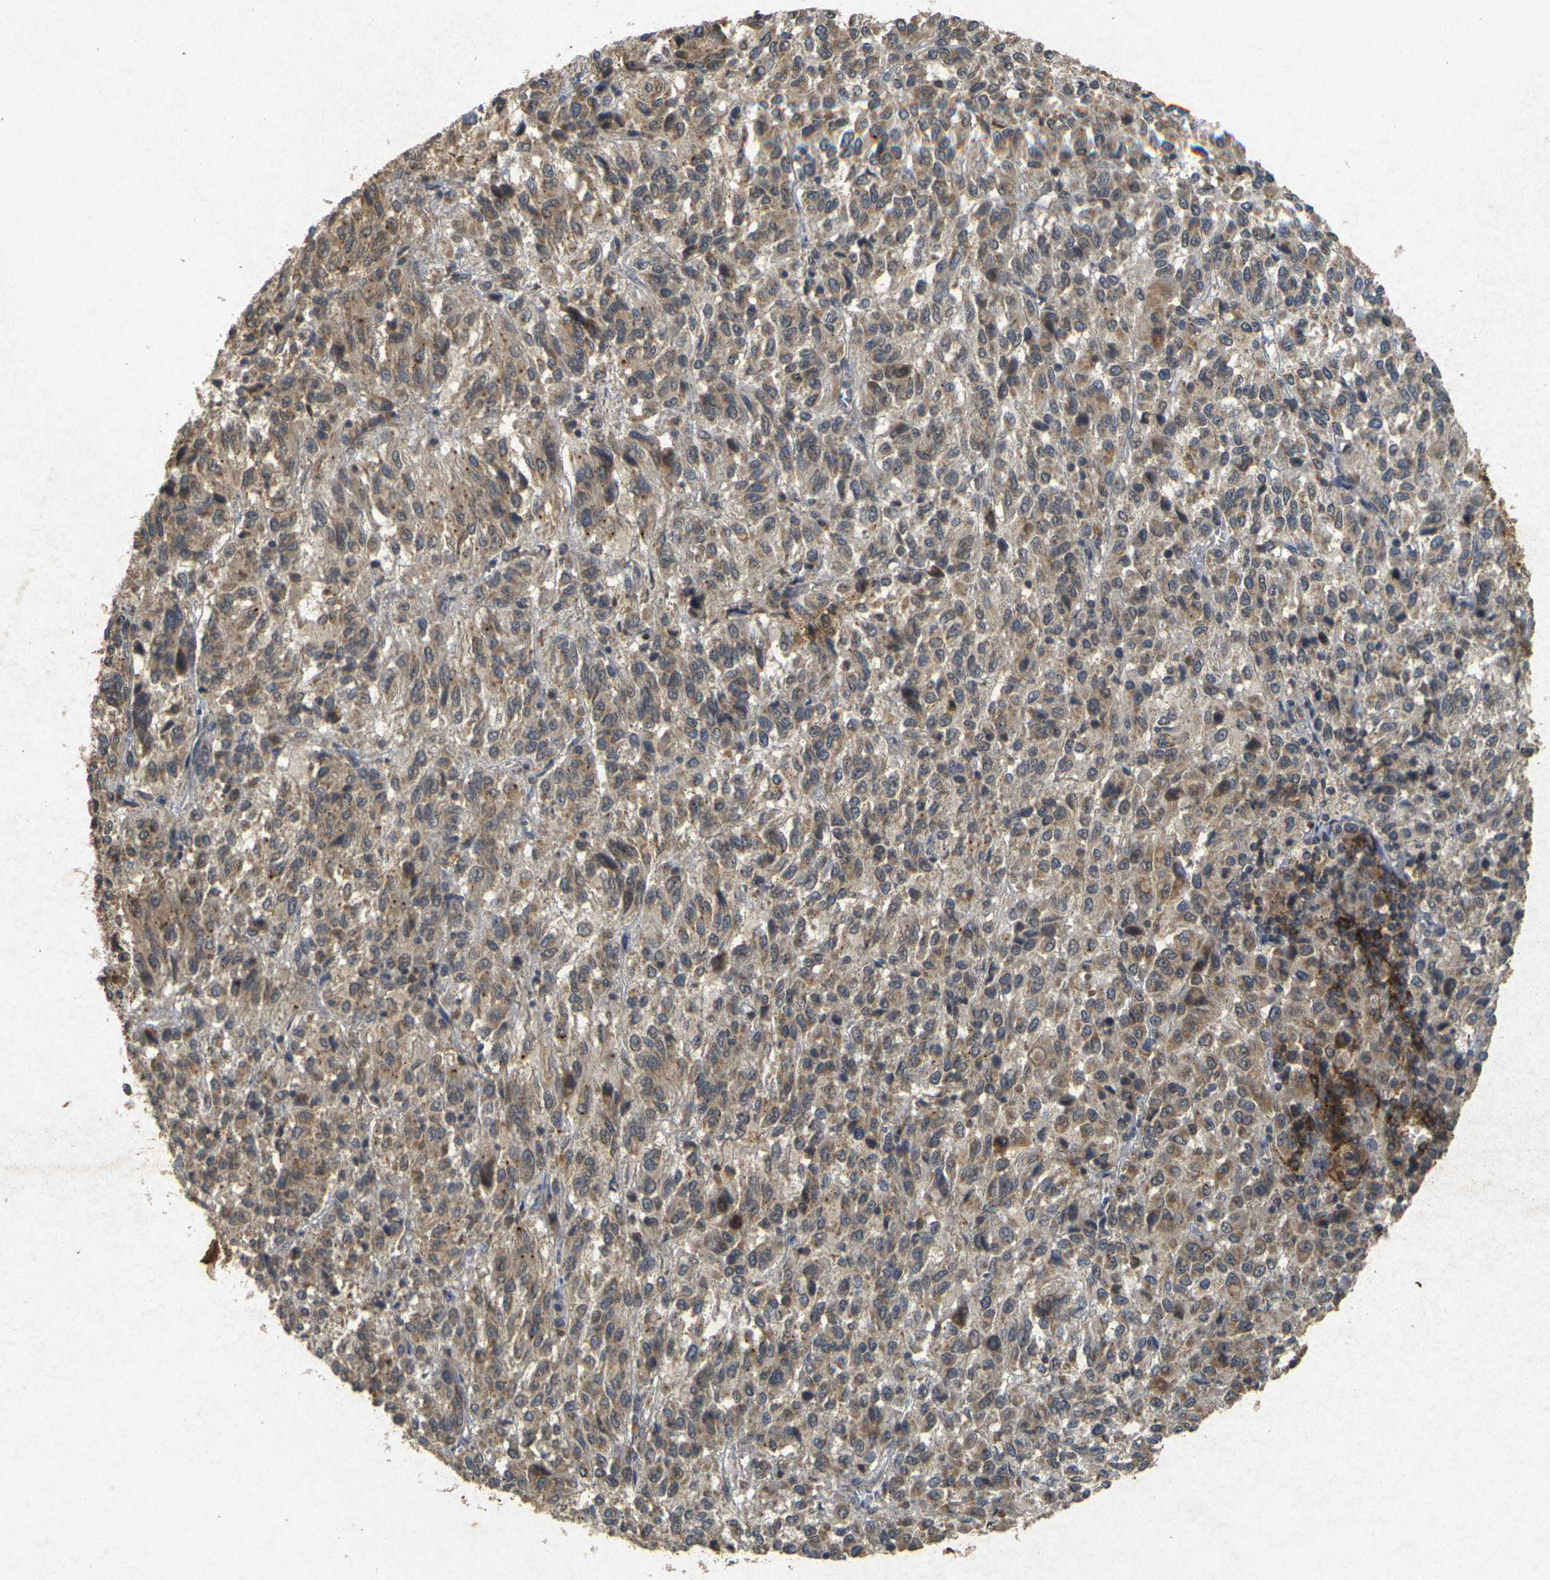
{"staining": {"intensity": "weak", "quantity": ">75%", "location": "cytoplasmic/membranous"}, "tissue": "melanoma", "cell_type": "Tumor cells", "image_type": "cancer", "snomed": [{"axis": "morphology", "description": "Malignant melanoma, Metastatic site"}, {"axis": "topography", "description": "Lung"}], "caption": "A photomicrograph of melanoma stained for a protein shows weak cytoplasmic/membranous brown staining in tumor cells. (IHC, brightfield microscopy, high magnification).", "gene": "ERN1", "patient": {"sex": "male", "age": 64}}